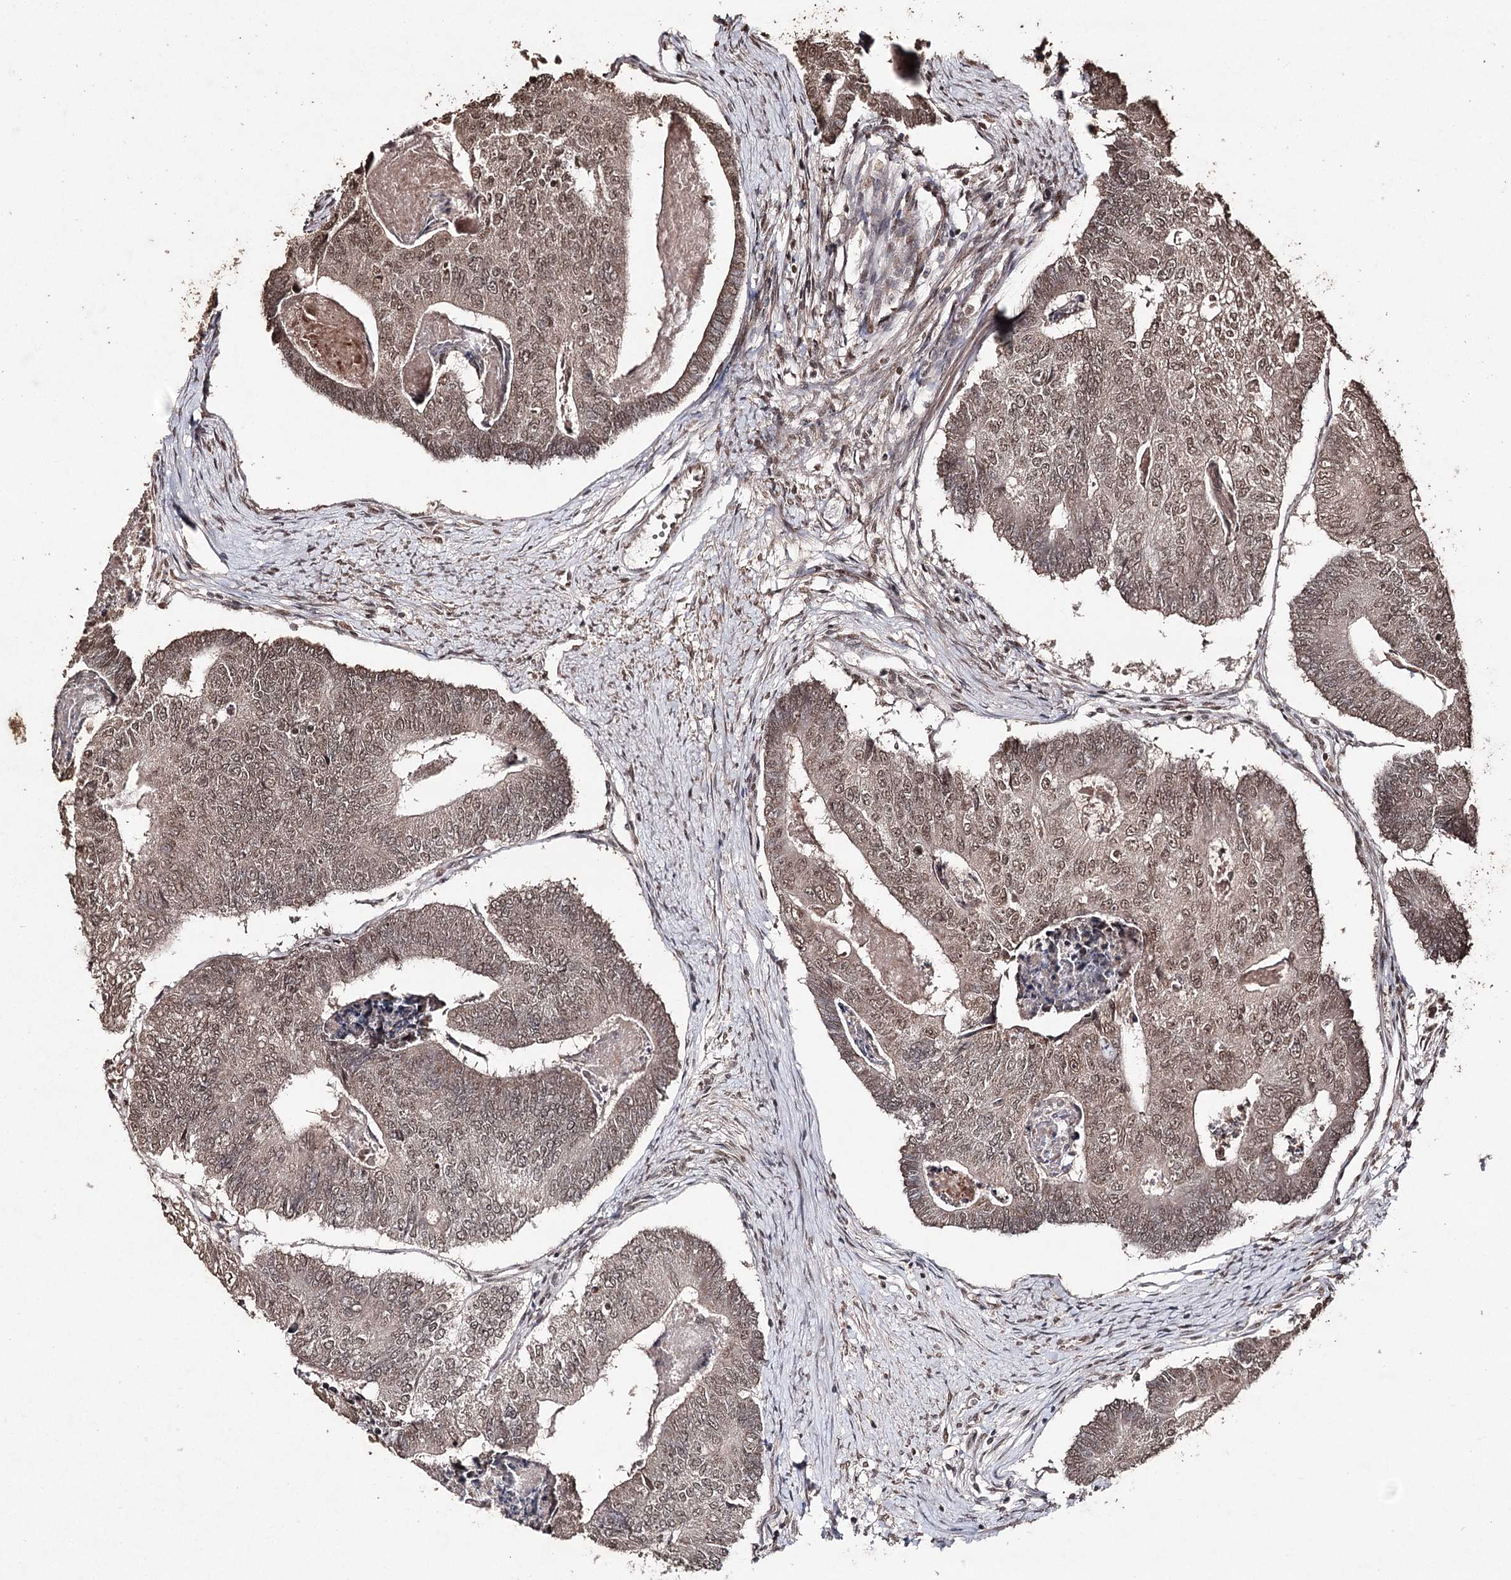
{"staining": {"intensity": "moderate", "quantity": ">75%", "location": "nuclear"}, "tissue": "colorectal cancer", "cell_type": "Tumor cells", "image_type": "cancer", "snomed": [{"axis": "morphology", "description": "Adenocarcinoma, NOS"}, {"axis": "topography", "description": "Colon"}], "caption": "This photomicrograph exhibits colorectal cancer (adenocarcinoma) stained with immunohistochemistry to label a protein in brown. The nuclear of tumor cells show moderate positivity for the protein. Nuclei are counter-stained blue.", "gene": "ATG14", "patient": {"sex": "female", "age": 67}}